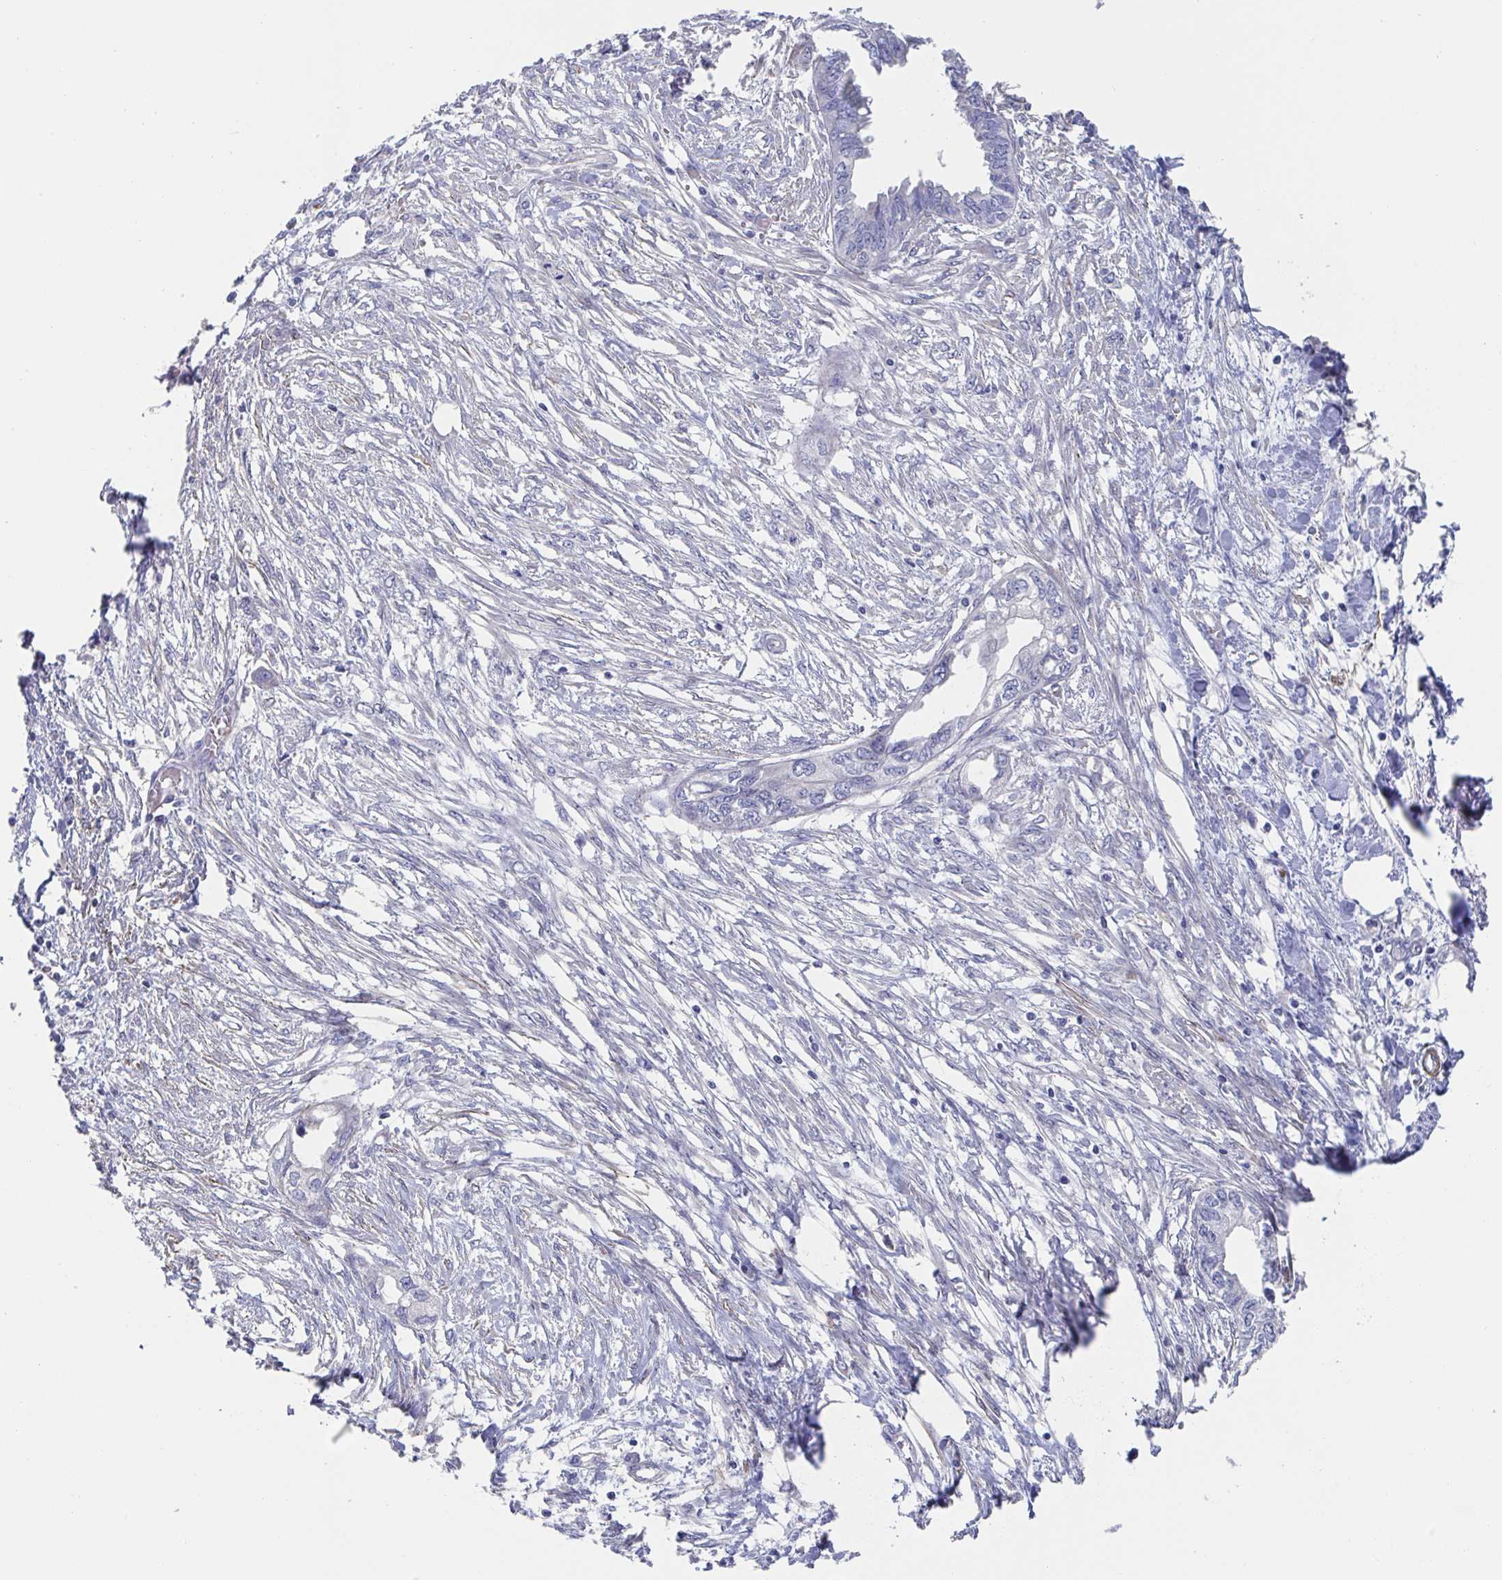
{"staining": {"intensity": "negative", "quantity": "none", "location": "none"}, "tissue": "endometrial cancer", "cell_type": "Tumor cells", "image_type": "cancer", "snomed": [{"axis": "morphology", "description": "Adenocarcinoma, NOS"}, {"axis": "morphology", "description": "Adenocarcinoma, metastatic, NOS"}, {"axis": "topography", "description": "Adipose tissue"}, {"axis": "topography", "description": "Endometrium"}], "caption": "This photomicrograph is of metastatic adenocarcinoma (endometrial) stained with immunohistochemistry (IHC) to label a protein in brown with the nuclei are counter-stained blue. There is no positivity in tumor cells. Brightfield microscopy of IHC stained with DAB (3,3'-diaminobenzidine) (brown) and hematoxylin (blue), captured at high magnification.", "gene": "KLC3", "patient": {"sex": "female", "age": 67}}